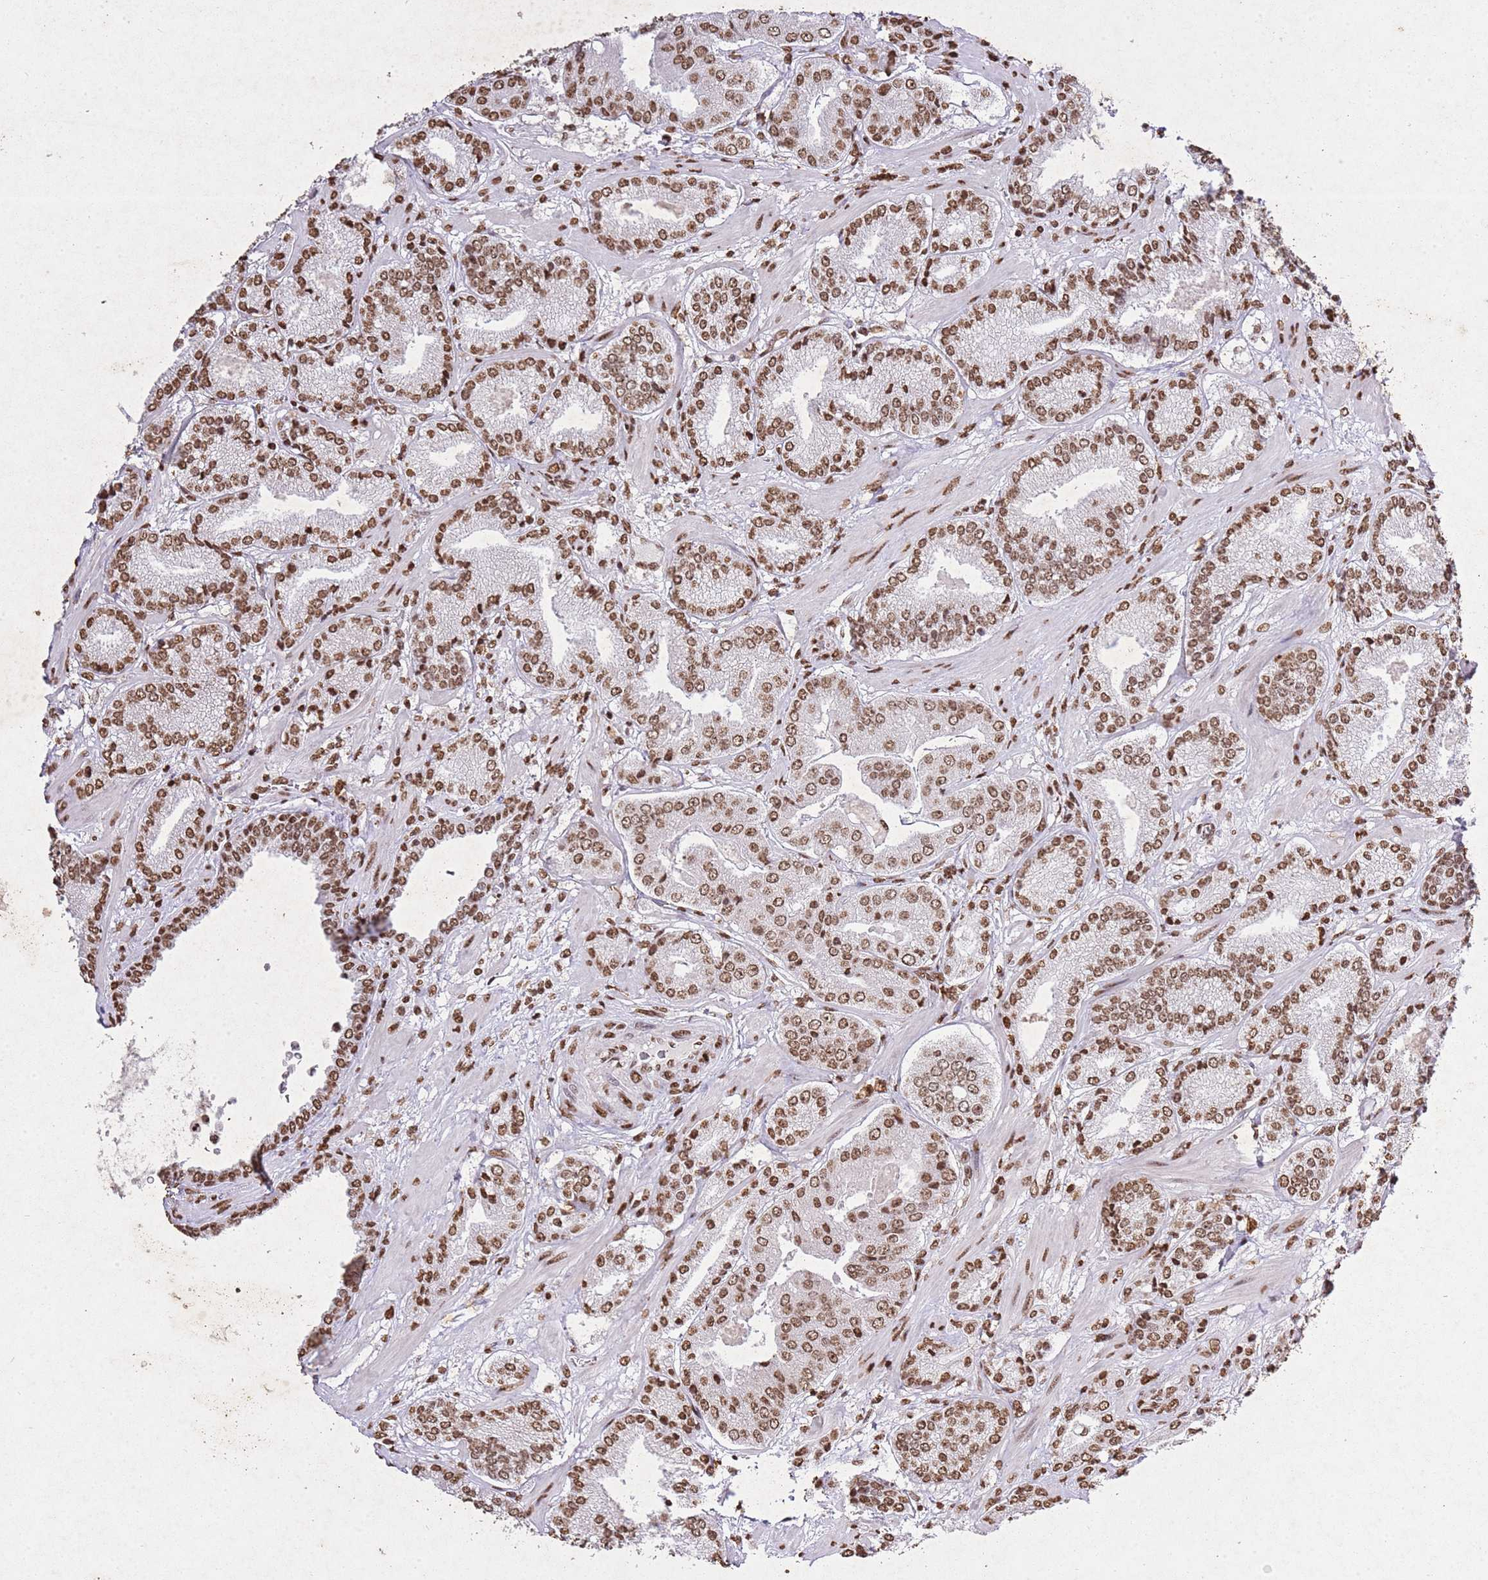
{"staining": {"intensity": "moderate", "quantity": ">75%", "location": "nuclear"}, "tissue": "prostate cancer", "cell_type": "Tumor cells", "image_type": "cancer", "snomed": [{"axis": "morphology", "description": "Adenocarcinoma, High grade"}, {"axis": "topography", "description": "Prostate"}], "caption": "Protein staining of prostate cancer tissue shows moderate nuclear expression in about >75% of tumor cells.", "gene": "BMAL1", "patient": {"sex": "male", "age": 63}}